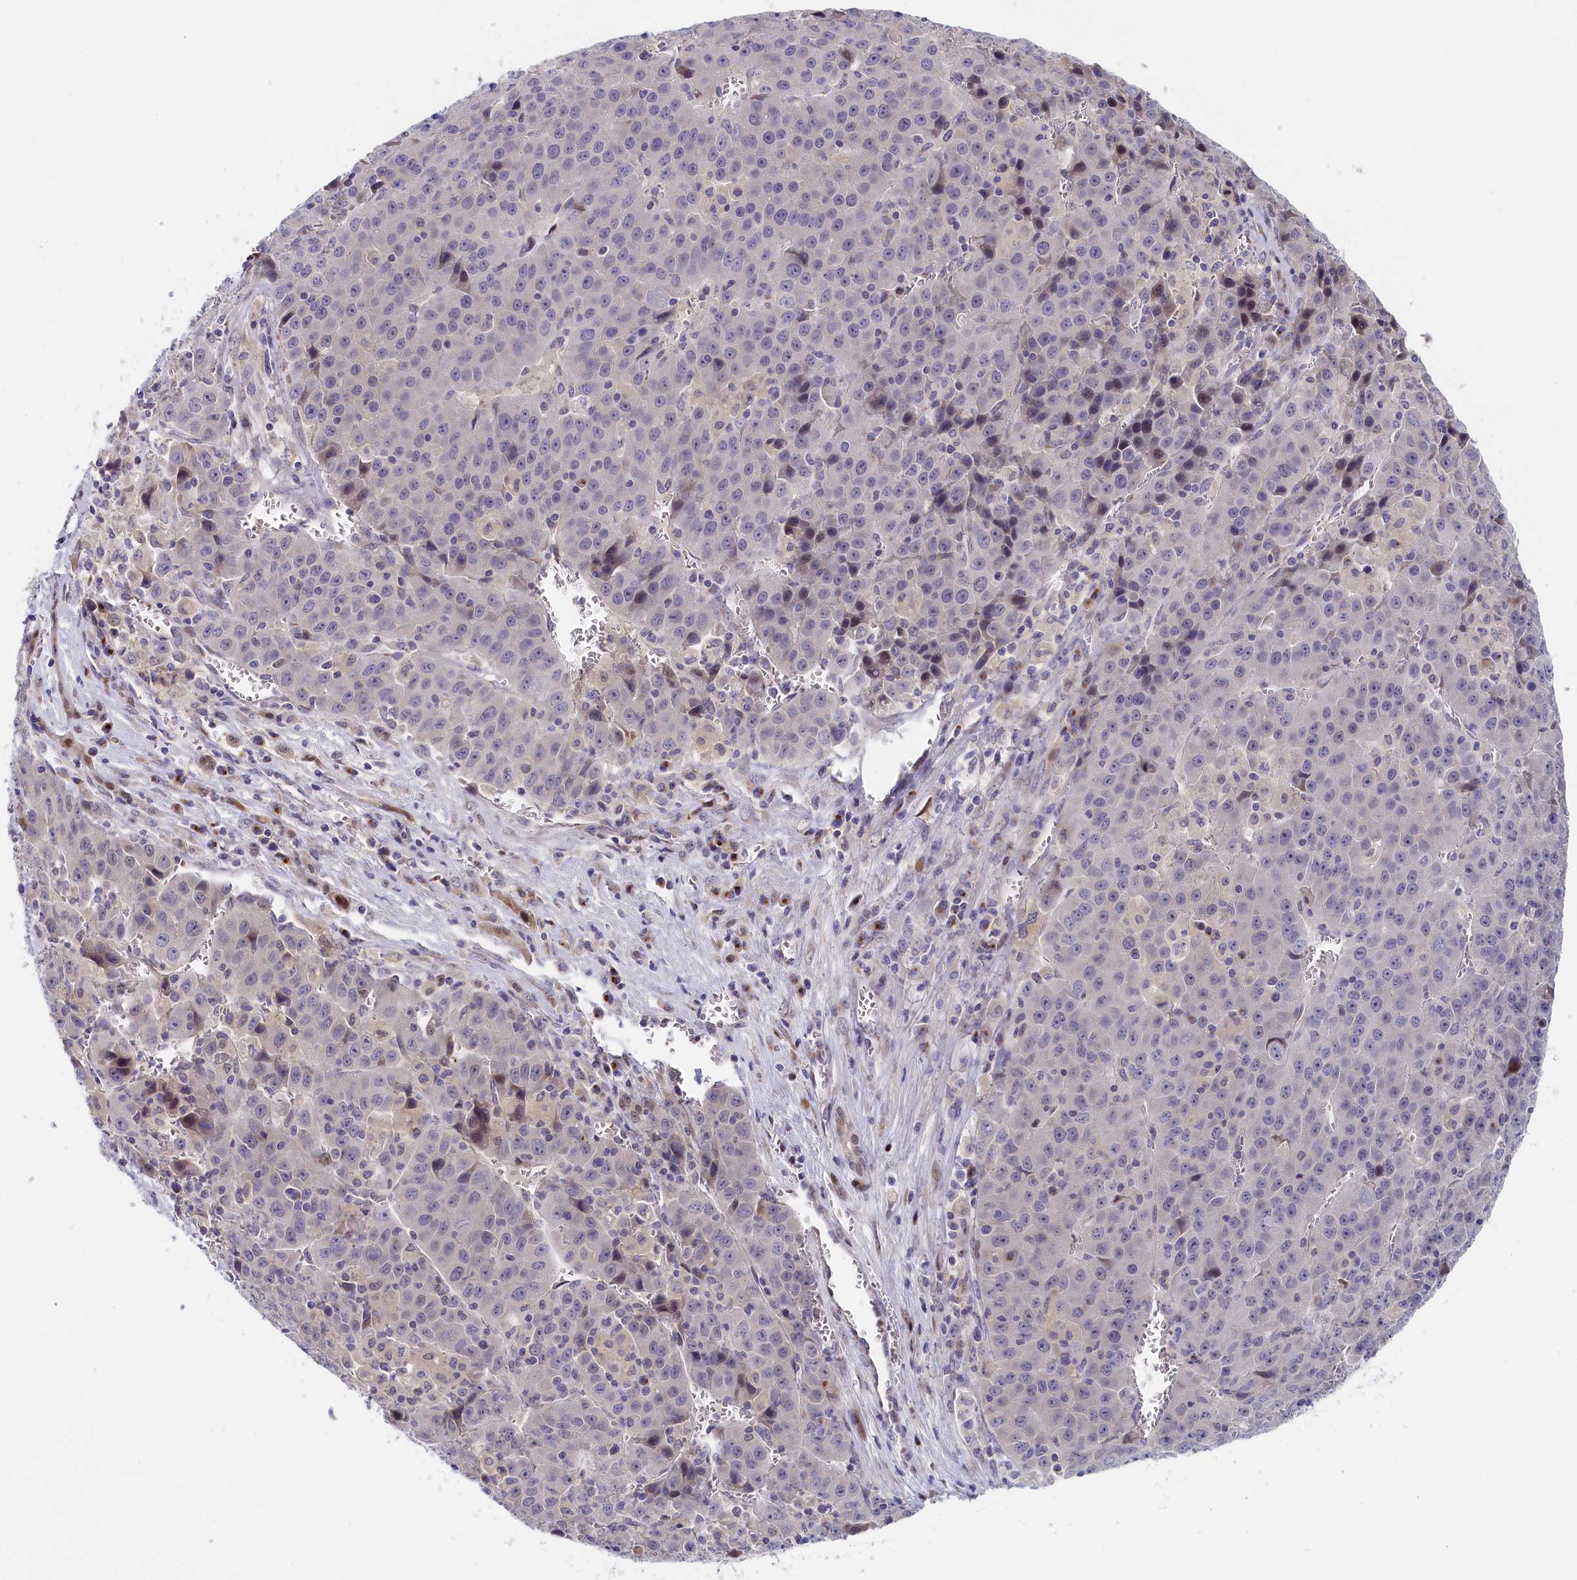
{"staining": {"intensity": "moderate", "quantity": "<25%", "location": "nuclear"}, "tissue": "liver cancer", "cell_type": "Tumor cells", "image_type": "cancer", "snomed": [{"axis": "morphology", "description": "Carcinoma, Hepatocellular, NOS"}, {"axis": "topography", "description": "Liver"}], "caption": "Immunohistochemistry (IHC) micrograph of neoplastic tissue: liver cancer stained using immunohistochemistry (IHC) displays low levels of moderate protein expression localized specifically in the nuclear of tumor cells, appearing as a nuclear brown color.", "gene": "CHST12", "patient": {"sex": "female", "age": 53}}